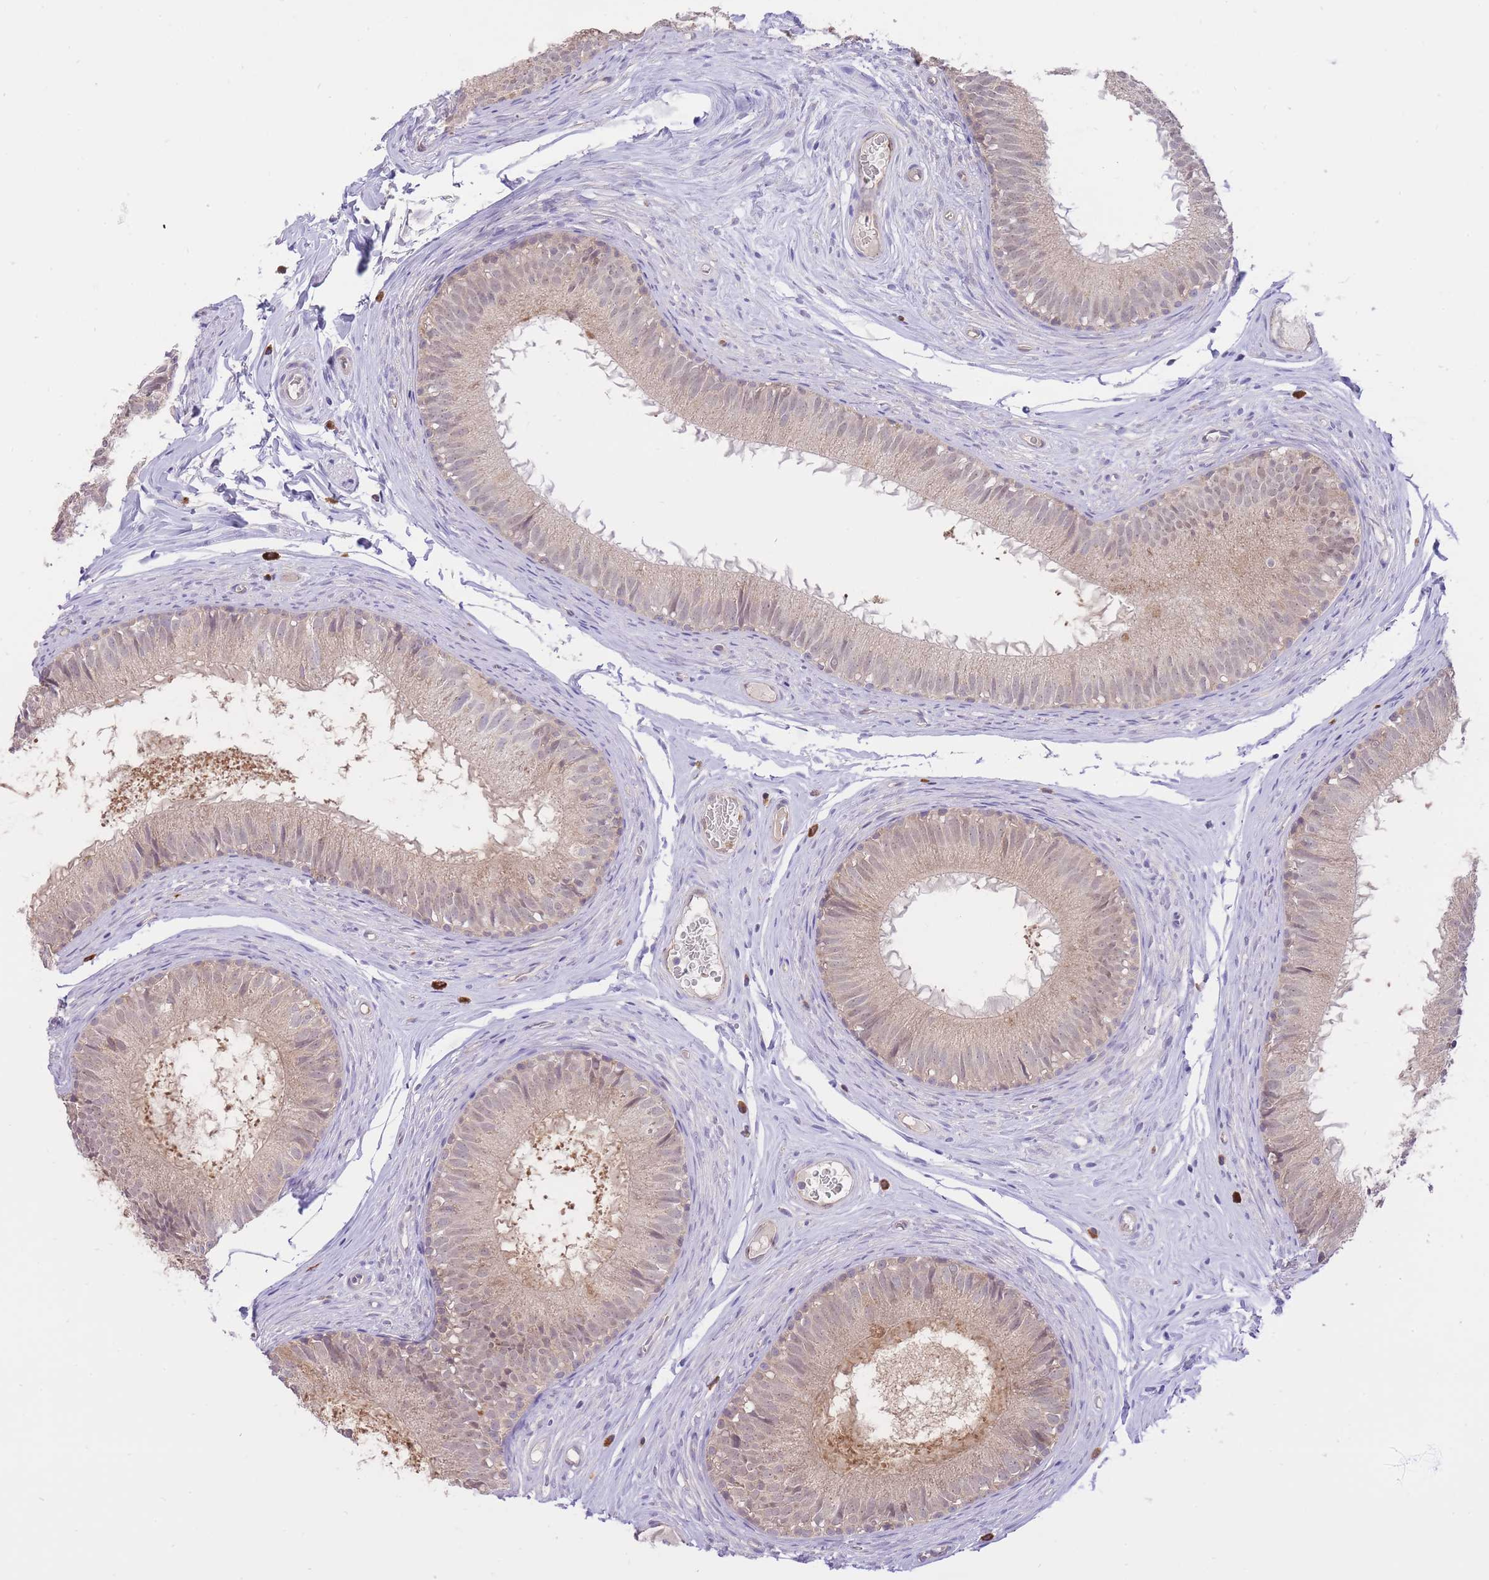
{"staining": {"intensity": "weak", "quantity": ">75%", "location": "cytoplasmic/membranous"}, "tissue": "epididymis", "cell_type": "Glandular cells", "image_type": "normal", "snomed": [{"axis": "morphology", "description": "Normal tissue, NOS"}, {"axis": "topography", "description": "Epididymis"}], "caption": "Protein analysis of unremarkable epididymis exhibits weak cytoplasmic/membranous staining in about >75% of glandular cells.", "gene": "PREP", "patient": {"sex": "male", "age": 25}}